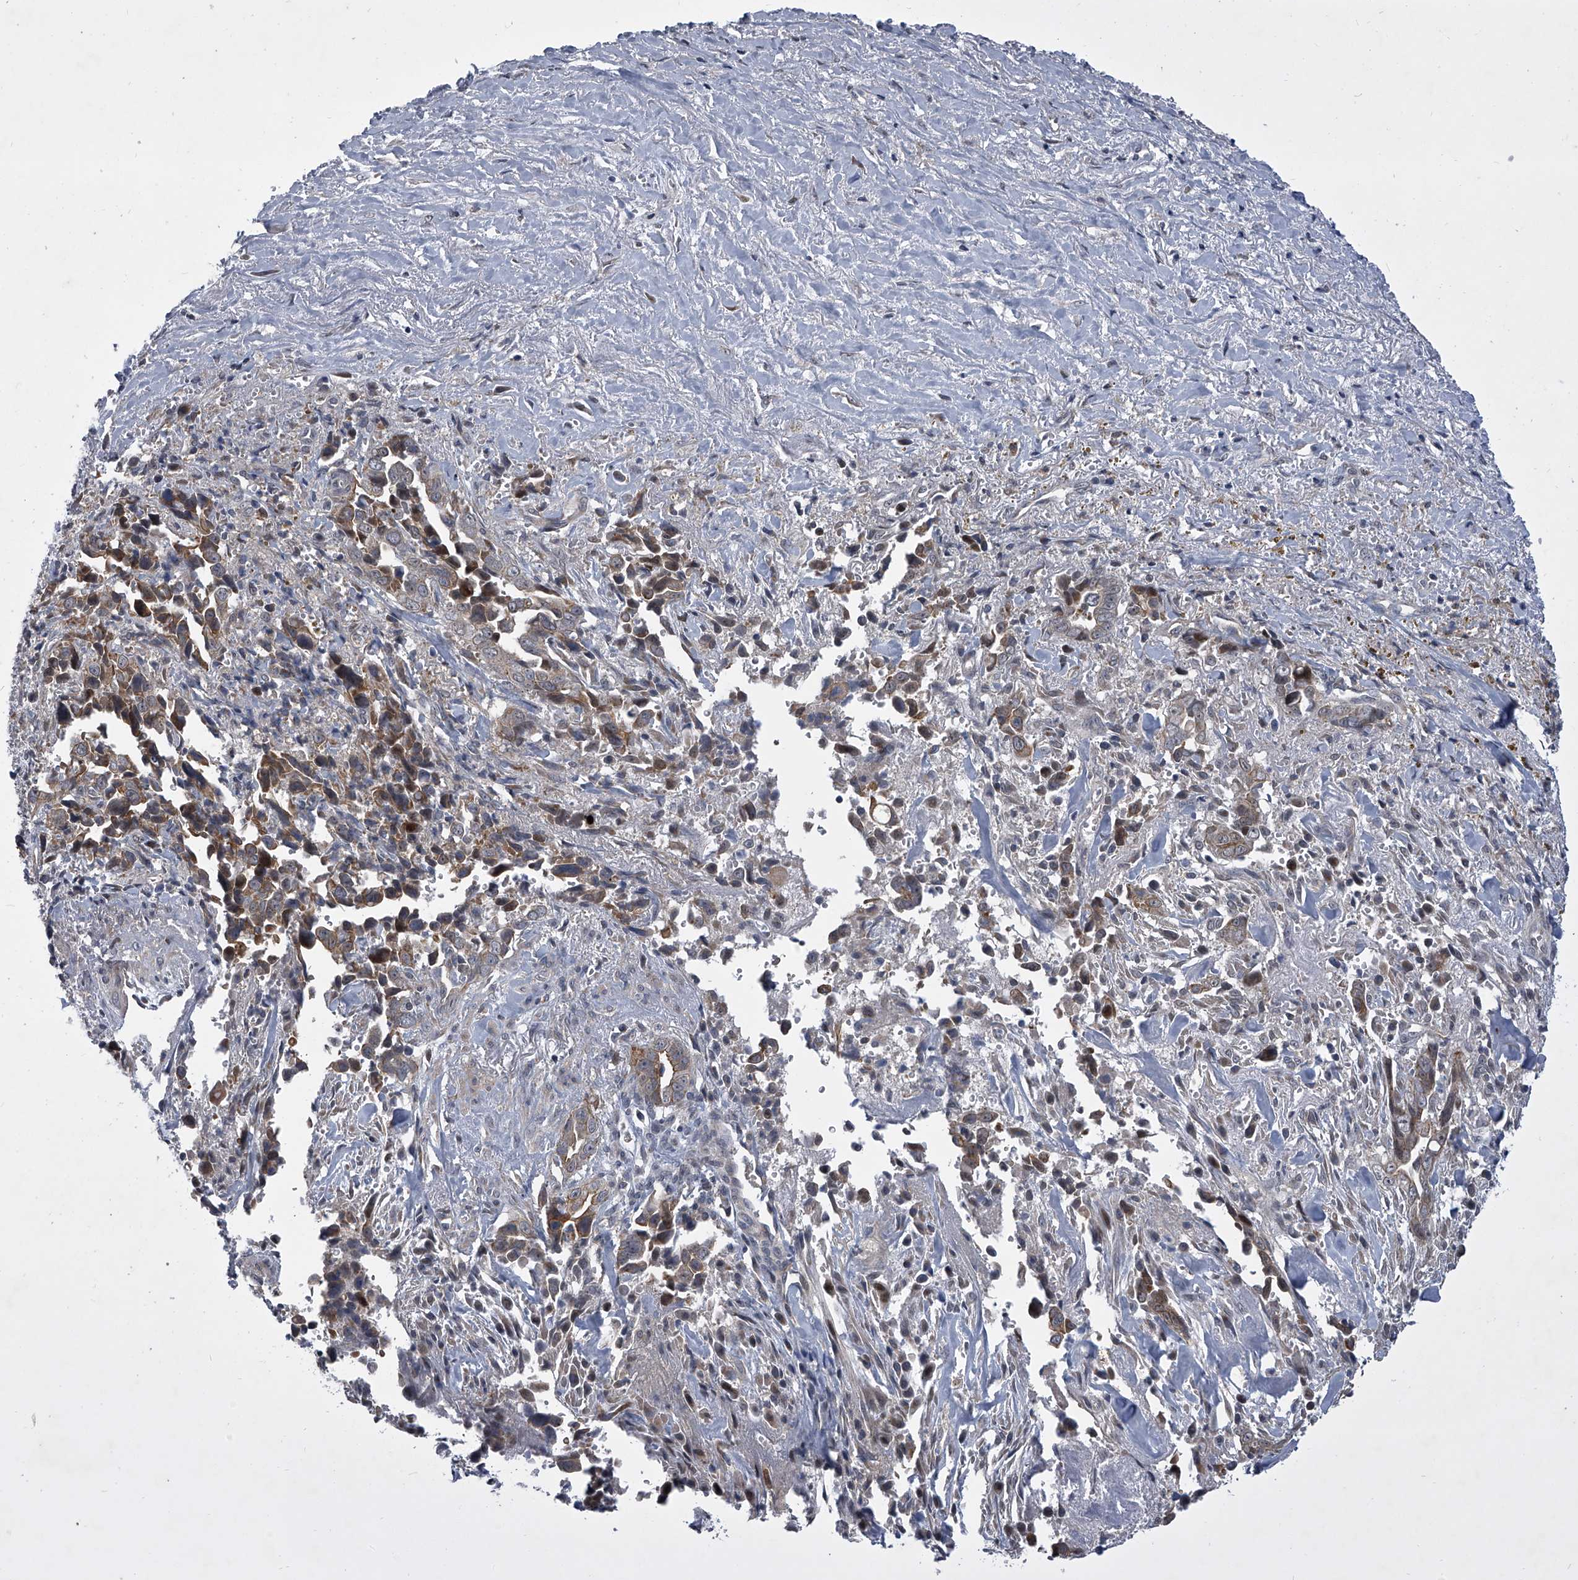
{"staining": {"intensity": "moderate", "quantity": "25%-75%", "location": "cytoplasmic/membranous"}, "tissue": "liver cancer", "cell_type": "Tumor cells", "image_type": "cancer", "snomed": [{"axis": "morphology", "description": "Cholangiocarcinoma"}, {"axis": "topography", "description": "Liver"}], "caption": "An immunohistochemistry image of neoplastic tissue is shown. Protein staining in brown shows moderate cytoplasmic/membranous positivity in liver cholangiocarcinoma within tumor cells.", "gene": "HEATR6", "patient": {"sex": "female", "age": 79}}